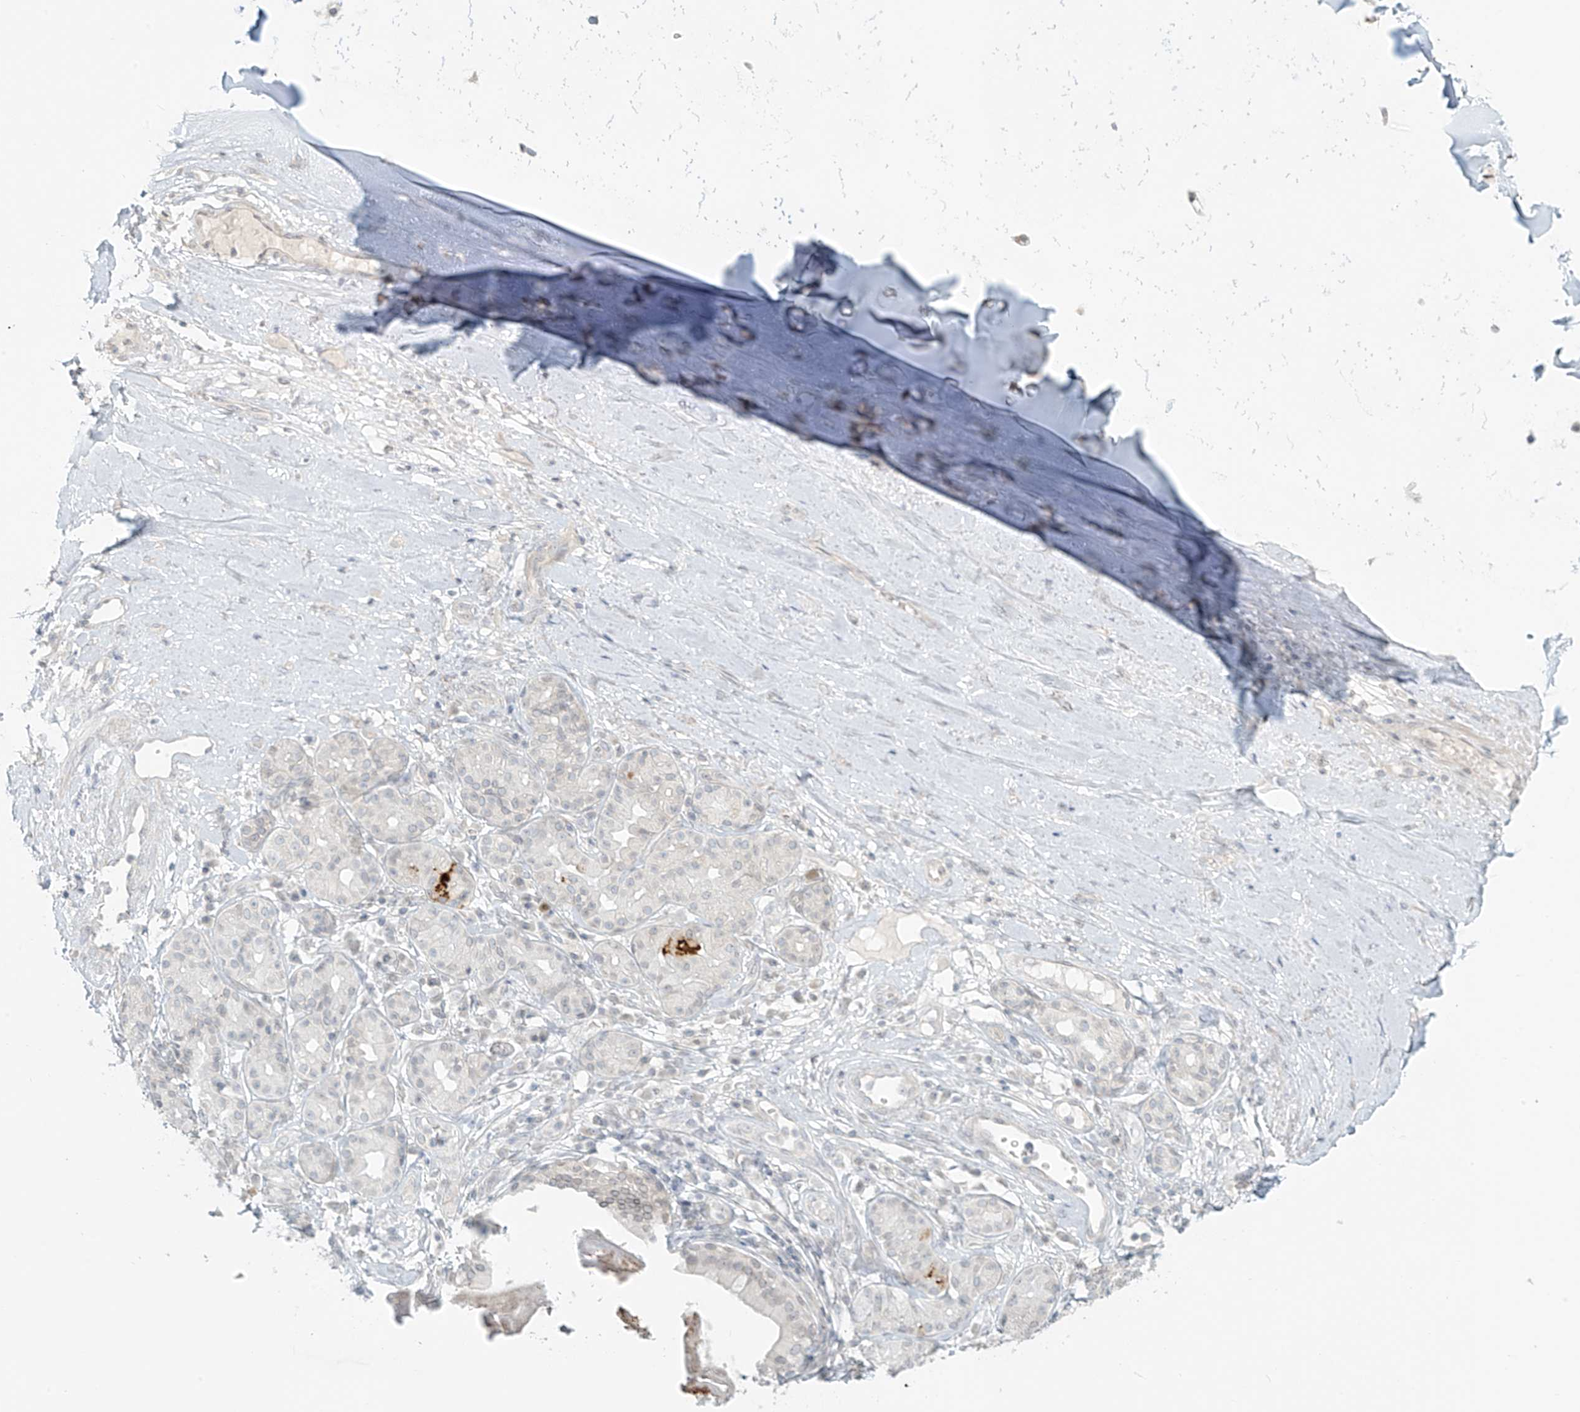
{"staining": {"intensity": "negative", "quantity": "none", "location": "none"}, "tissue": "adipose tissue", "cell_type": "Adipocytes", "image_type": "normal", "snomed": [{"axis": "morphology", "description": "Normal tissue, NOS"}, {"axis": "morphology", "description": "Basal cell carcinoma"}, {"axis": "topography", "description": "Cartilage tissue"}, {"axis": "topography", "description": "Nasopharynx"}, {"axis": "topography", "description": "Oral tissue"}], "caption": "Adipose tissue was stained to show a protein in brown. There is no significant expression in adipocytes. (DAB immunohistochemistry (IHC) with hematoxylin counter stain).", "gene": "OSBPL7", "patient": {"sex": "female", "age": 77}}